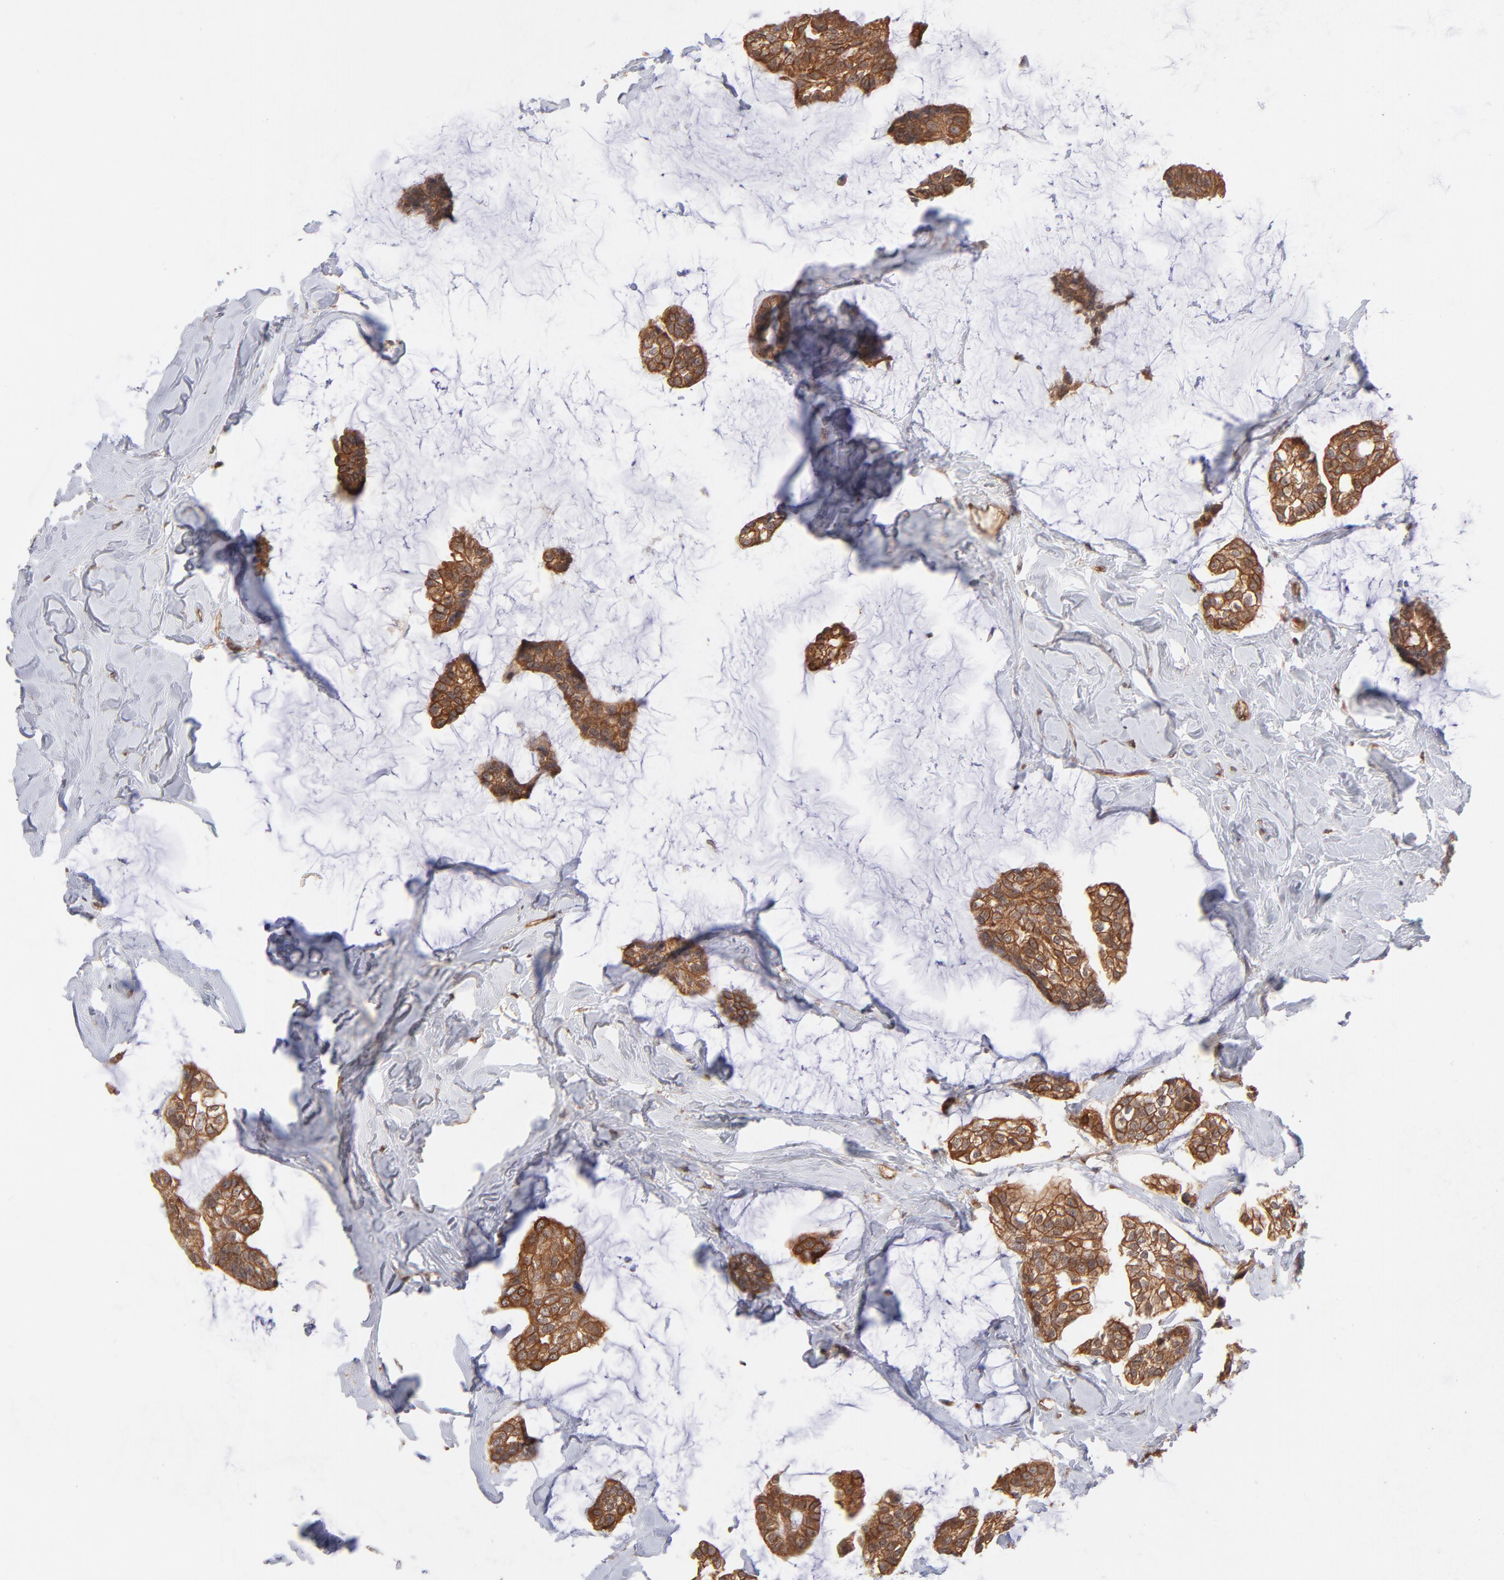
{"staining": {"intensity": "strong", "quantity": ">75%", "location": "cytoplasmic/membranous"}, "tissue": "breast cancer", "cell_type": "Tumor cells", "image_type": "cancer", "snomed": [{"axis": "morphology", "description": "Duct carcinoma"}, {"axis": "topography", "description": "Breast"}], "caption": "Infiltrating ductal carcinoma (breast) stained with immunohistochemistry (IHC) demonstrates strong cytoplasmic/membranous positivity in approximately >75% of tumor cells. (Brightfield microscopy of DAB IHC at high magnification).", "gene": "STAP2", "patient": {"sex": "female", "age": 93}}